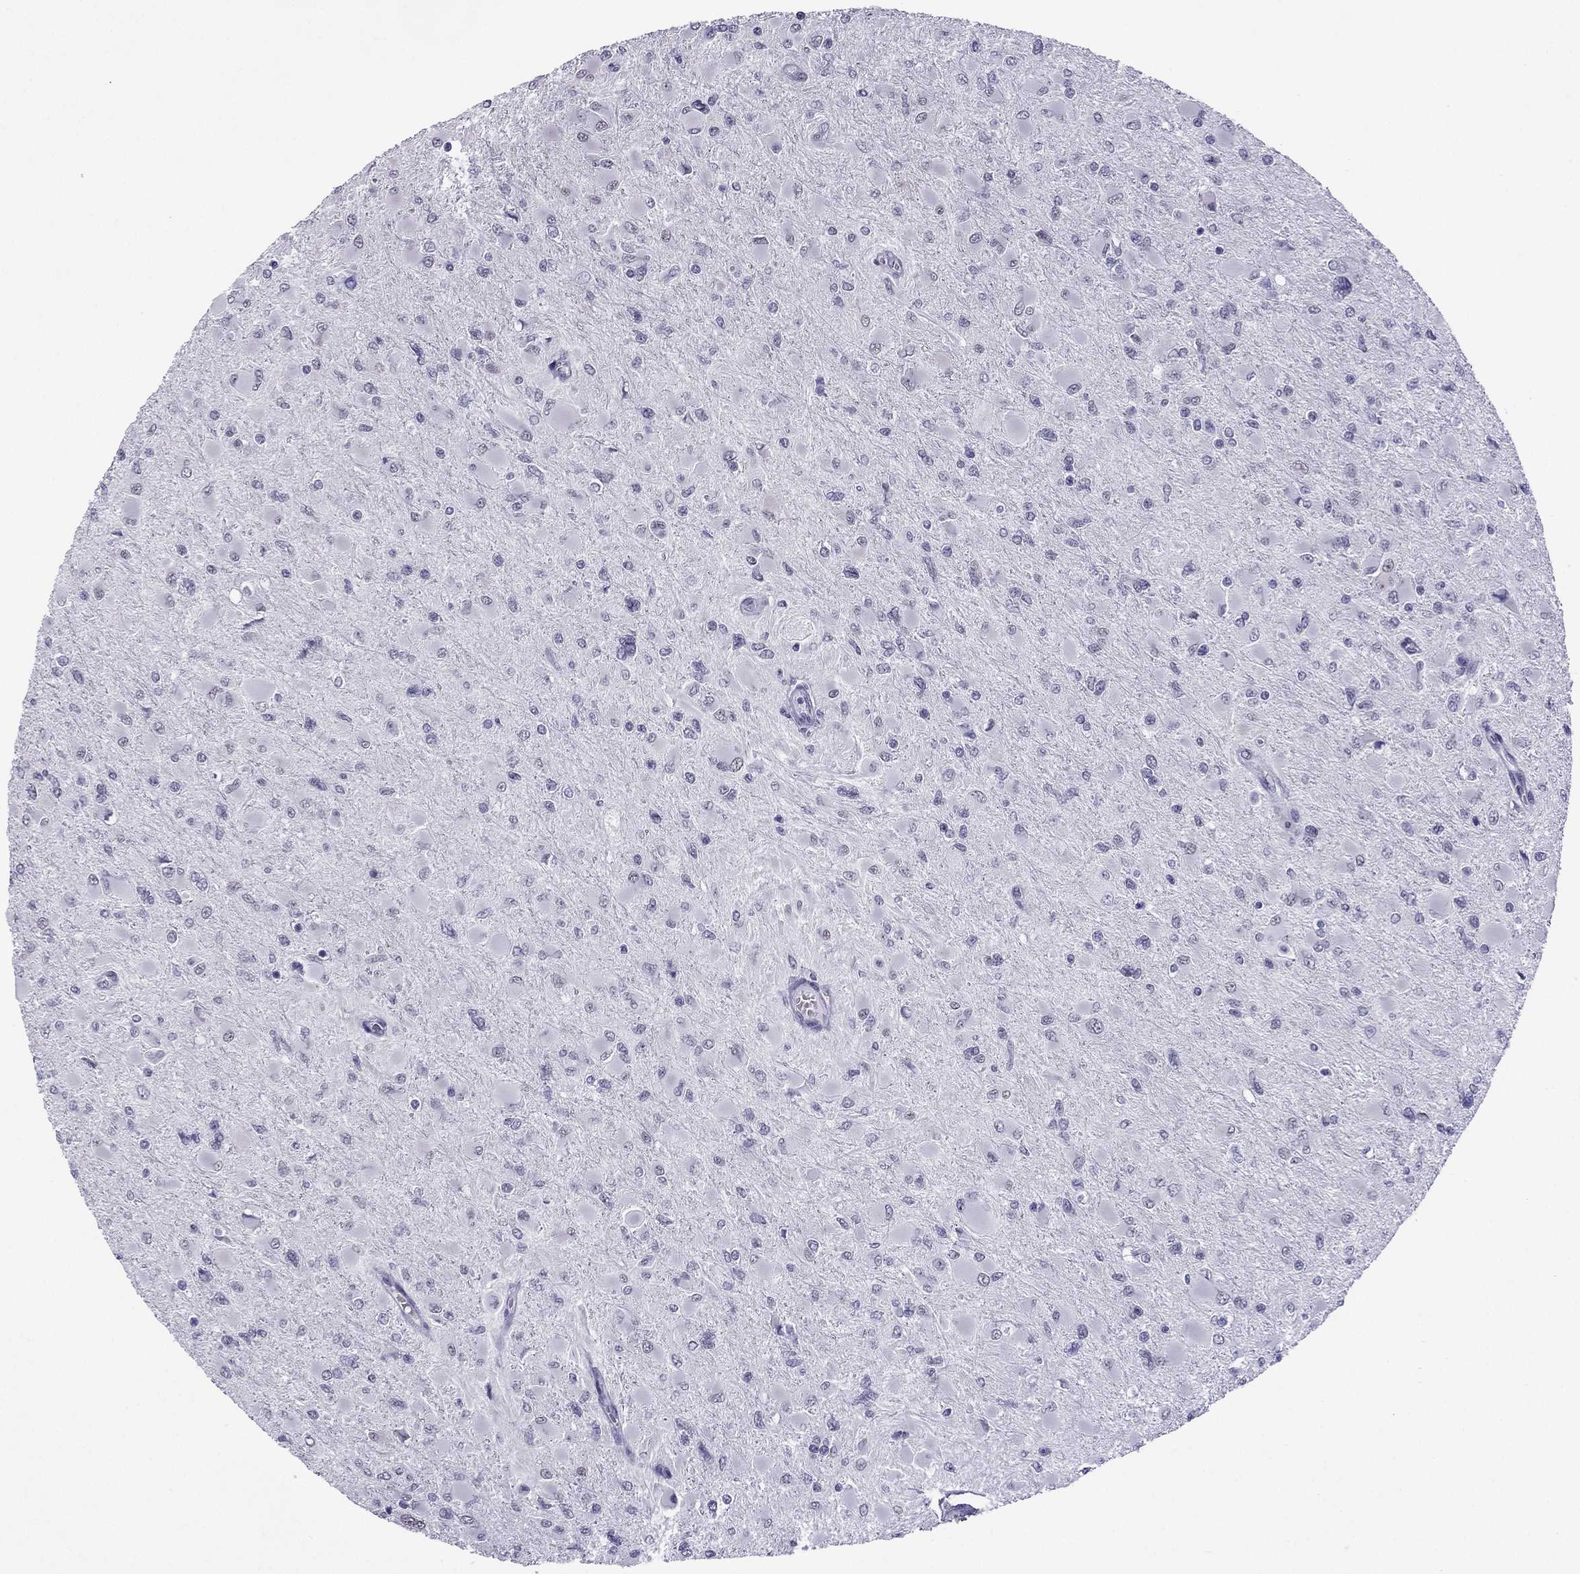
{"staining": {"intensity": "negative", "quantity": "none", "location": "none"}, "tissue": "glioma", "cell_type": "Tumor cells", "image_type": "cancer", "snomed": [{"axis": "morphology", "description": "Glioma, malignant, High grade"}, {"axis": "topography", "description": "Cerebral cortex"}], "caption": "Image shows no protein positivity in tumor cells of glioma tissue.", "gene": "MYLK3", "patient": {"sex": "female", "age": 36}}